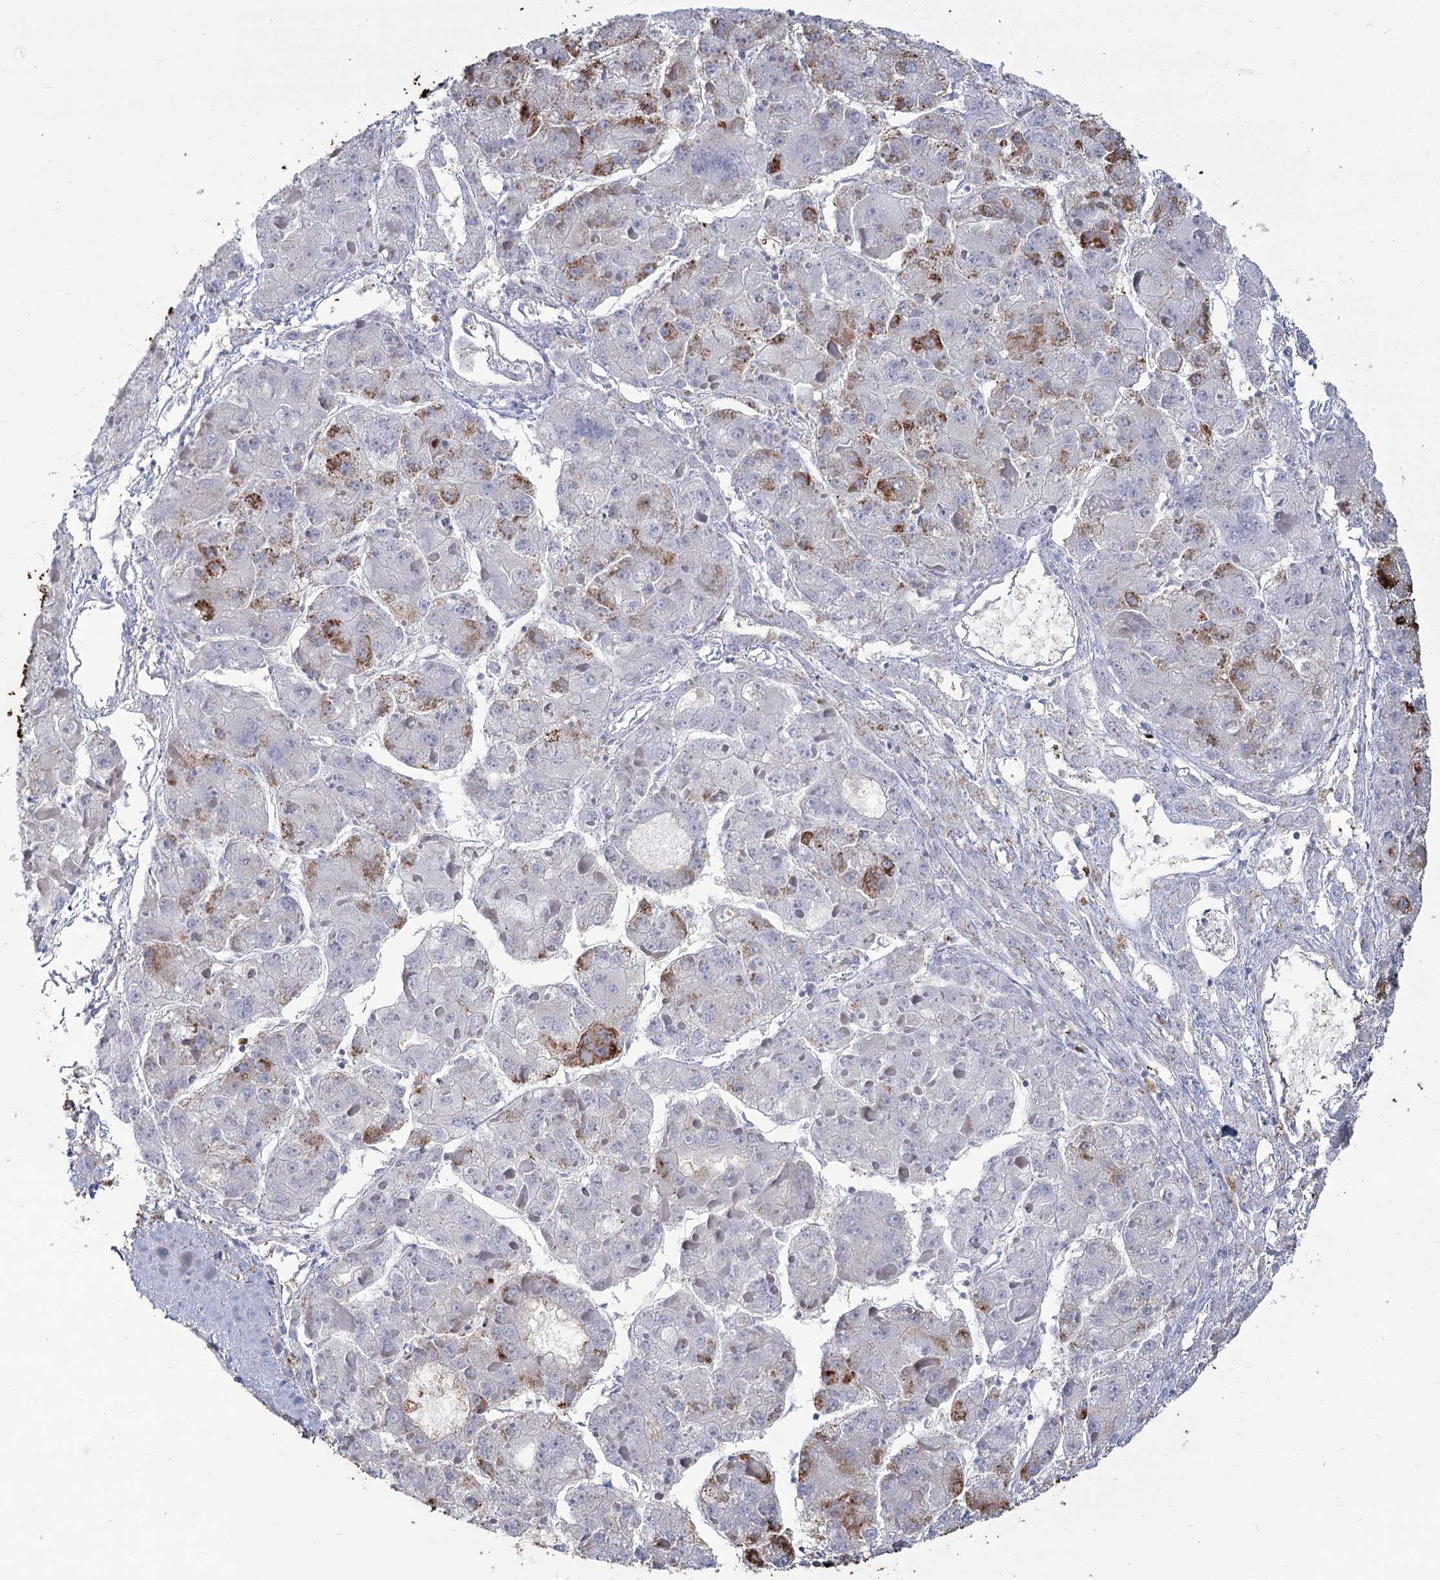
{"staining": {"intensity": "moderate", "quantity": "<25%", "location": "cytoplasmic/membranous"}, "tissue": "liver cancer", "cell_type": "Tumor cells", "image_type": "cancer", "snomed": [{"axis": "morphology", "description": "Carcinoma, Hepatocellular, NOS"}, {"axis": "topography", "description": "Liver"}], "caption": "Protein staining of hepatocellular carcinoma (liver) tissue shows moderate cytoplasmic/membranous staining in approximately <25% of tumor cells.", "gene": "SLC6A19", "patient": {"sex": "female", "age": 73}}